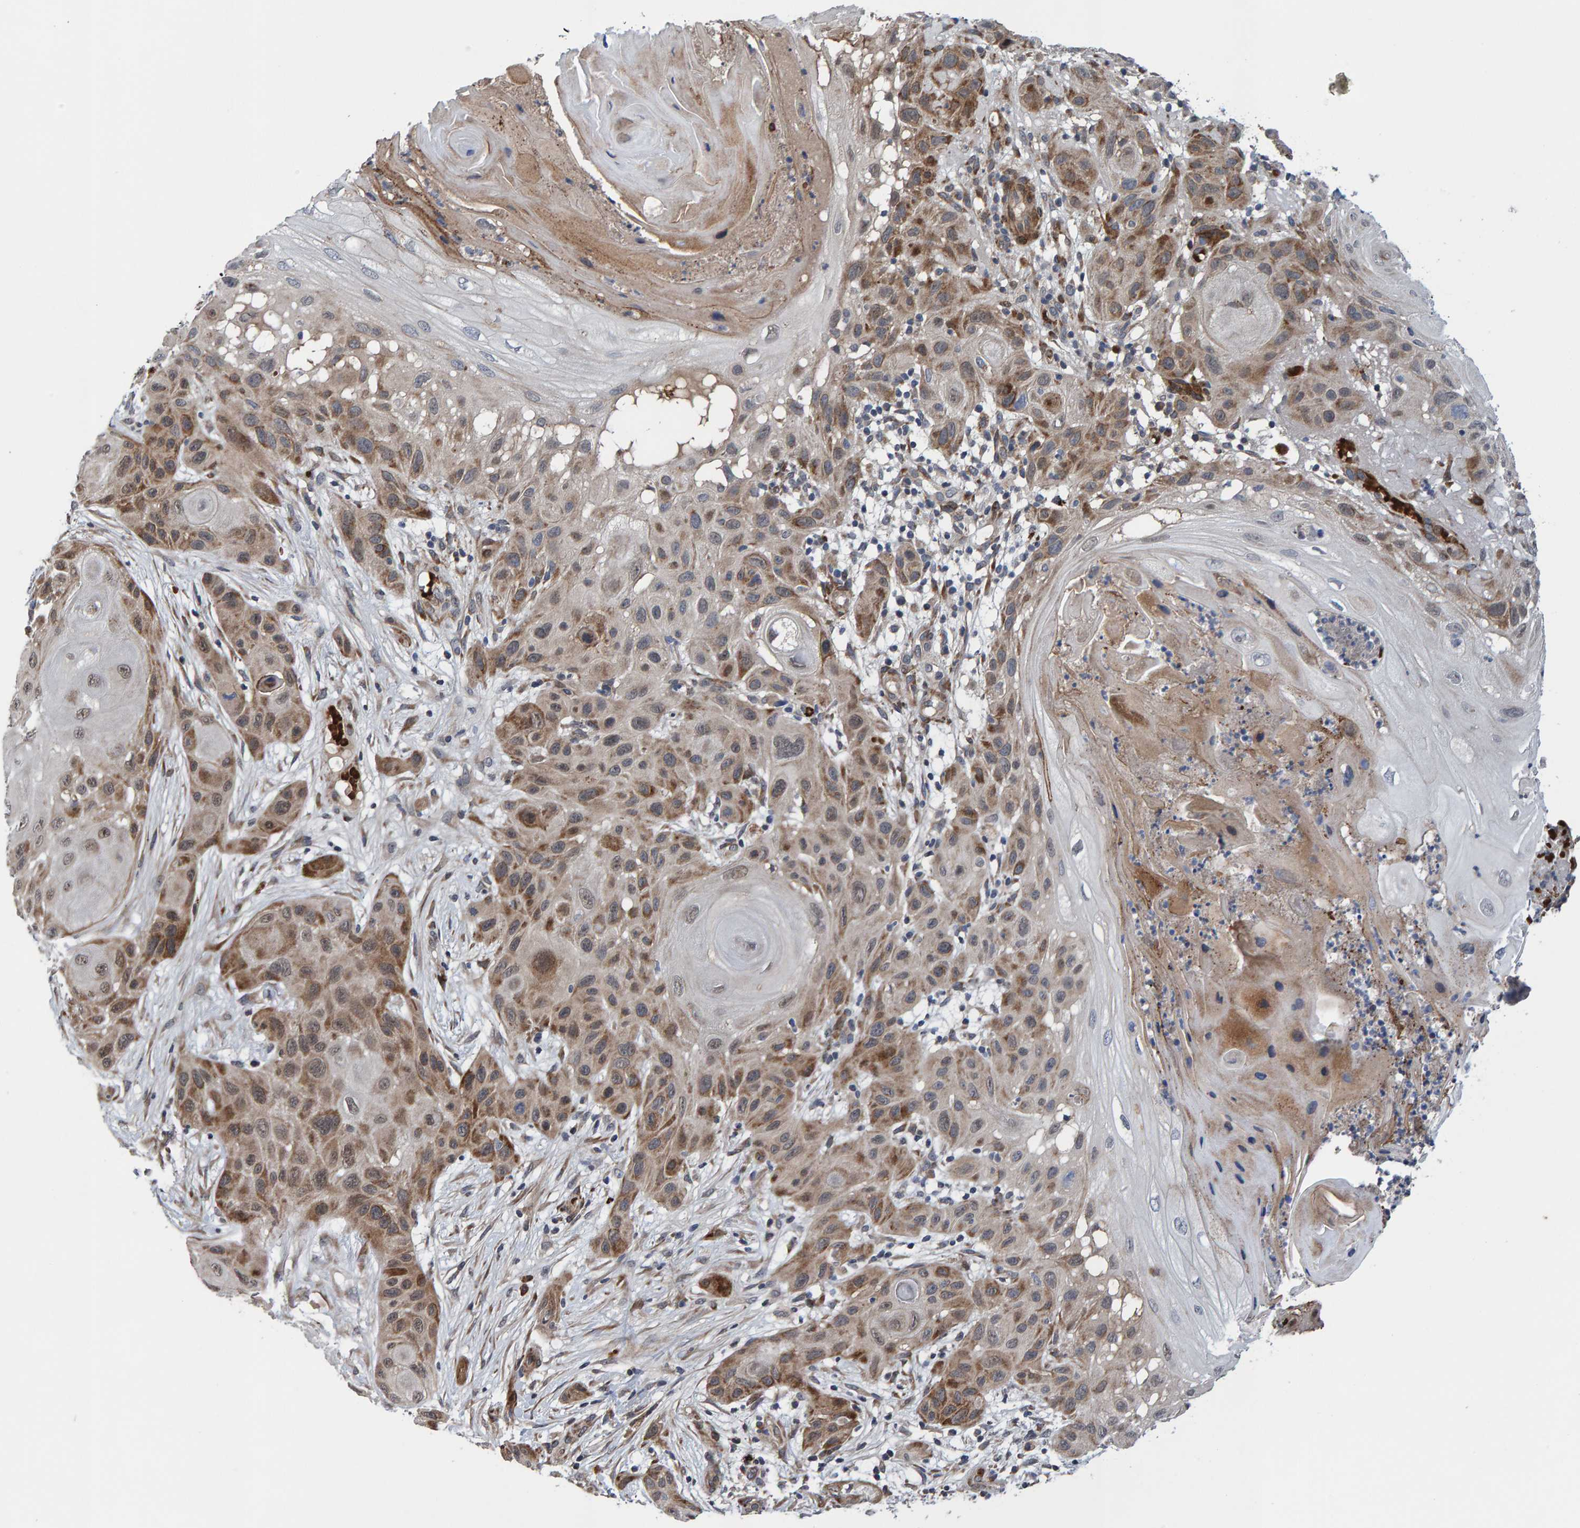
{"staining": {"intensity": "moderate", "quantity": "25%-75%", "location": "cytoplasmic/membranous"}, "tissue": "skin cancer", "cell_type": "Tumor cells", "image_type": "cancer", "snomed": [{"axis": "morphology", "description": "Squamous cell carcinoma, NOS"}, {"axis": "topography", "description": "Skin"}], "caption": "The image exhibits staining of skin cancer, revealing moderate cytoplasmic/membranous protein staining (brown color) within tumor cells.", "gene": "MFSD6L", "patient": {"sex": "female", "age": 96}}